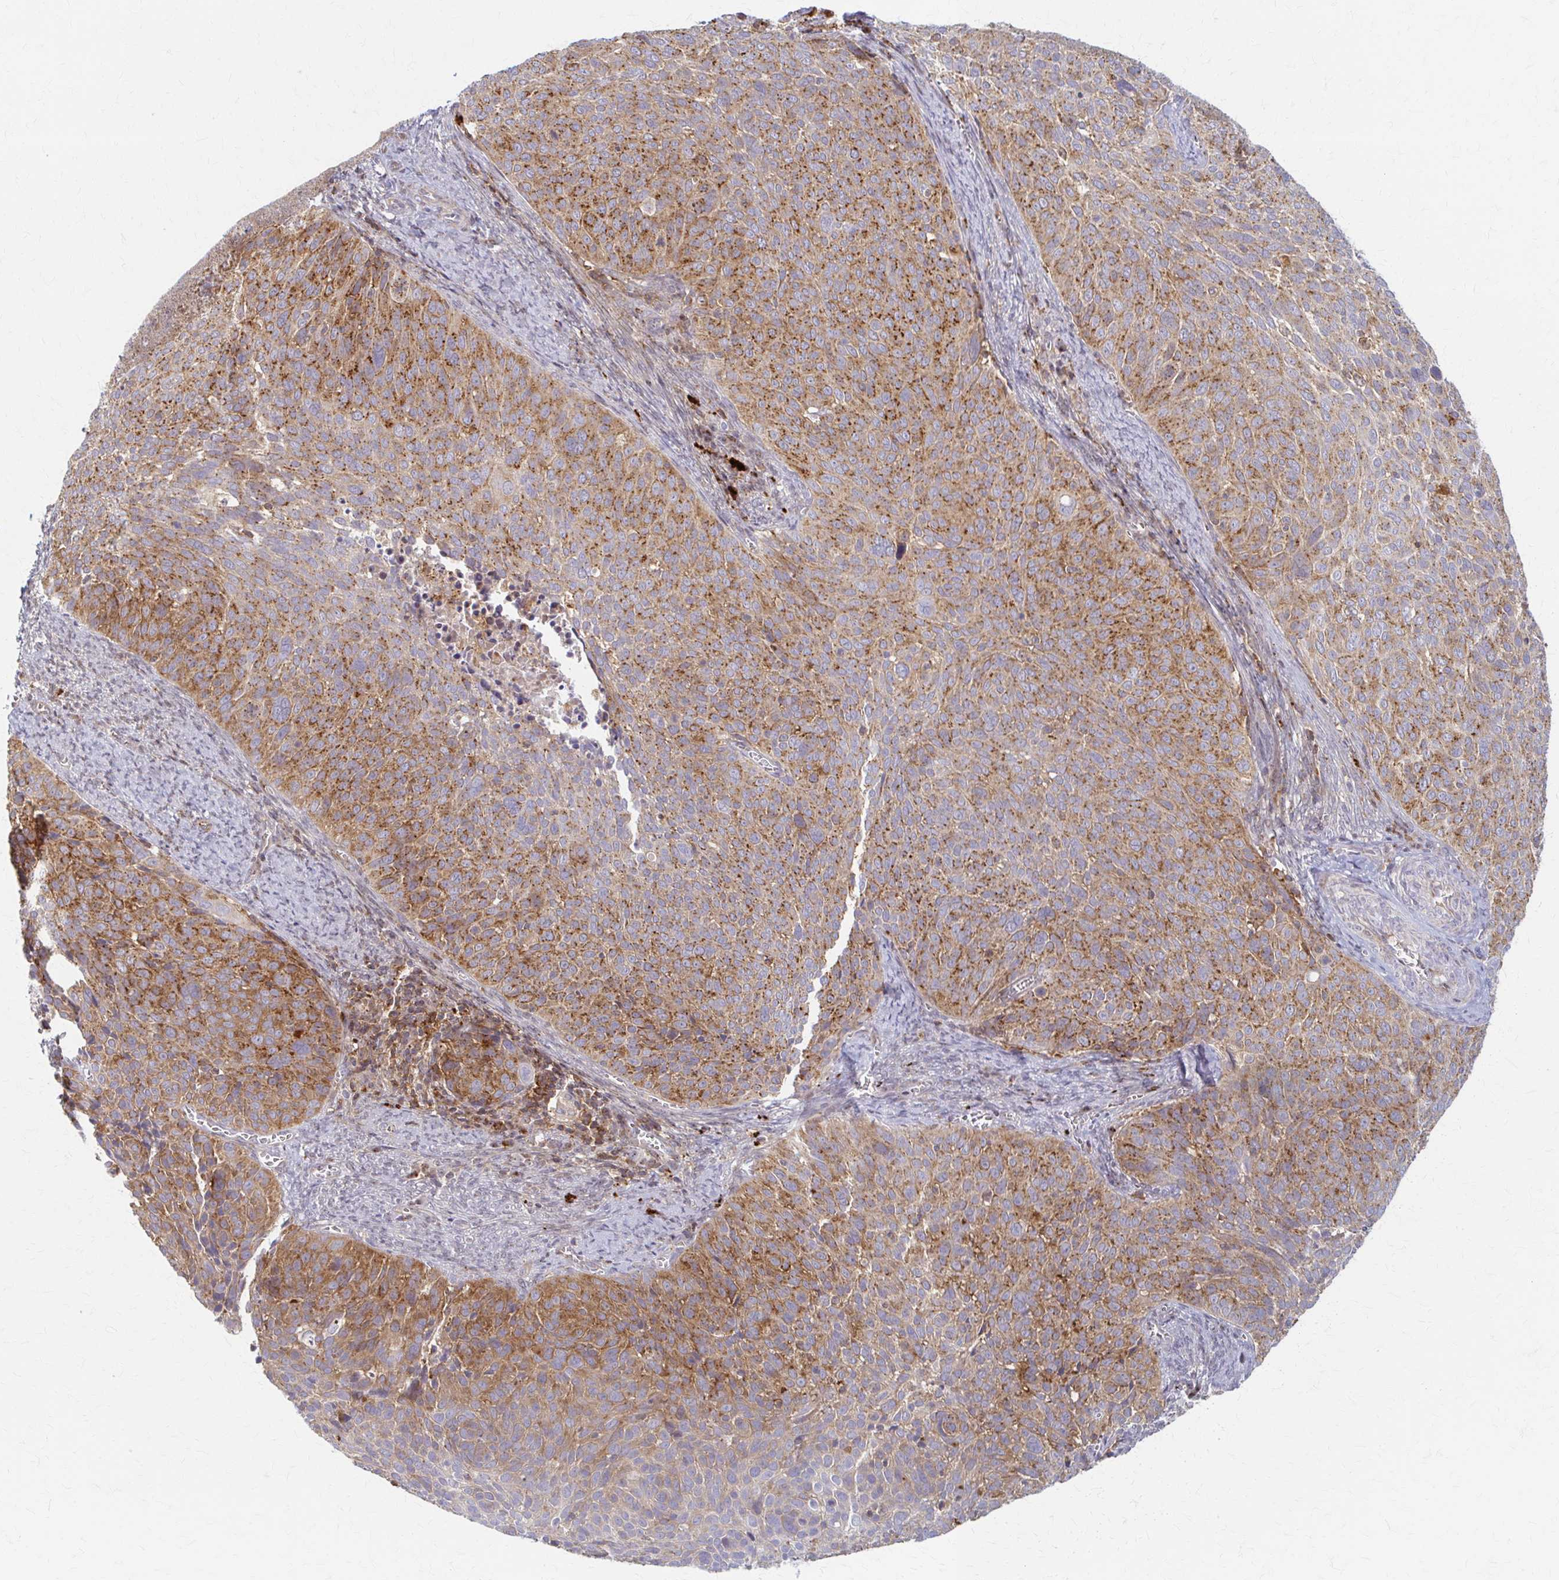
{"staining": {"intensity": "moderate", "quantity": "25%-75%", "location": "cytoplasmic/membranous"}, "tissue": "cervical cancer", "cell_type": "Tumor cells", "image_type": "cancer", "snomed": [{"axis": "morphology", "description": "Squamous cell carcinoma, NOS"}, {"axis": "topography", "description": "Cervix"}], "caption": "High-magnification brightfield microscopy of cervical squamous cell carcinoma stained with DAB (brown) and counterstained with hematoxylin (blue). tumor cells exhibit moderate cytoplasmic/membranous expression is appreciated in about25%-75% of cells.", "gene": "ARHGAP35", "patient": {"sex": "female", "age": 39}}